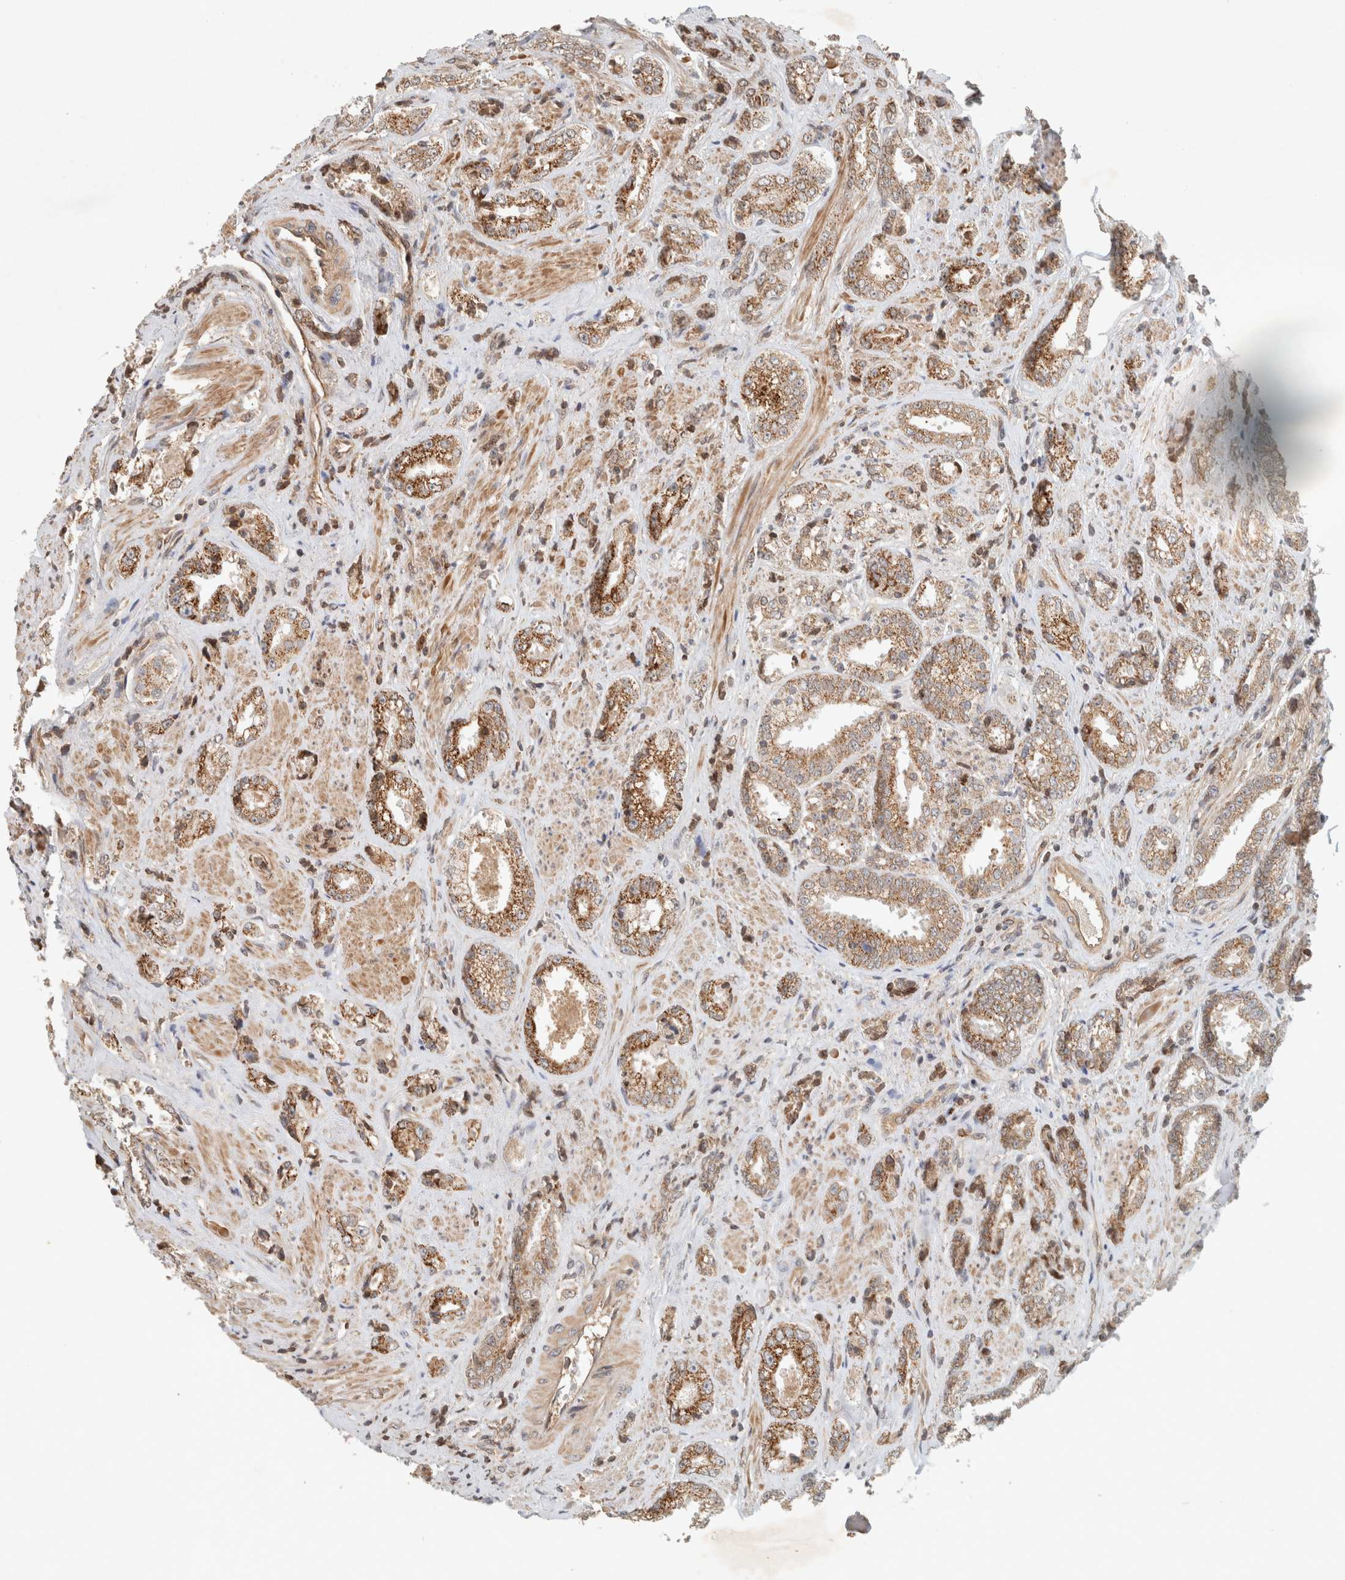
{"staining": {"intensity": "strong", "quantity": ">75%", "location": "cytoplasmic/membranous"}, "tissue": "prostate cancer", "cell_type": "Tumor cells", "image_type": "cancer", "snomed": [{"axis": "morphology", "description": "Adenocarcinoma, High grade"}, {"axis": "topography", "description": "Prostate"}], "caption": "Human high-grade adenocarcinoma (prostate) stained with a protein marker reveals strong staining in tumor cells.", "gene": "CAAP1", "patient": {"sex": "male", "age": 61}}